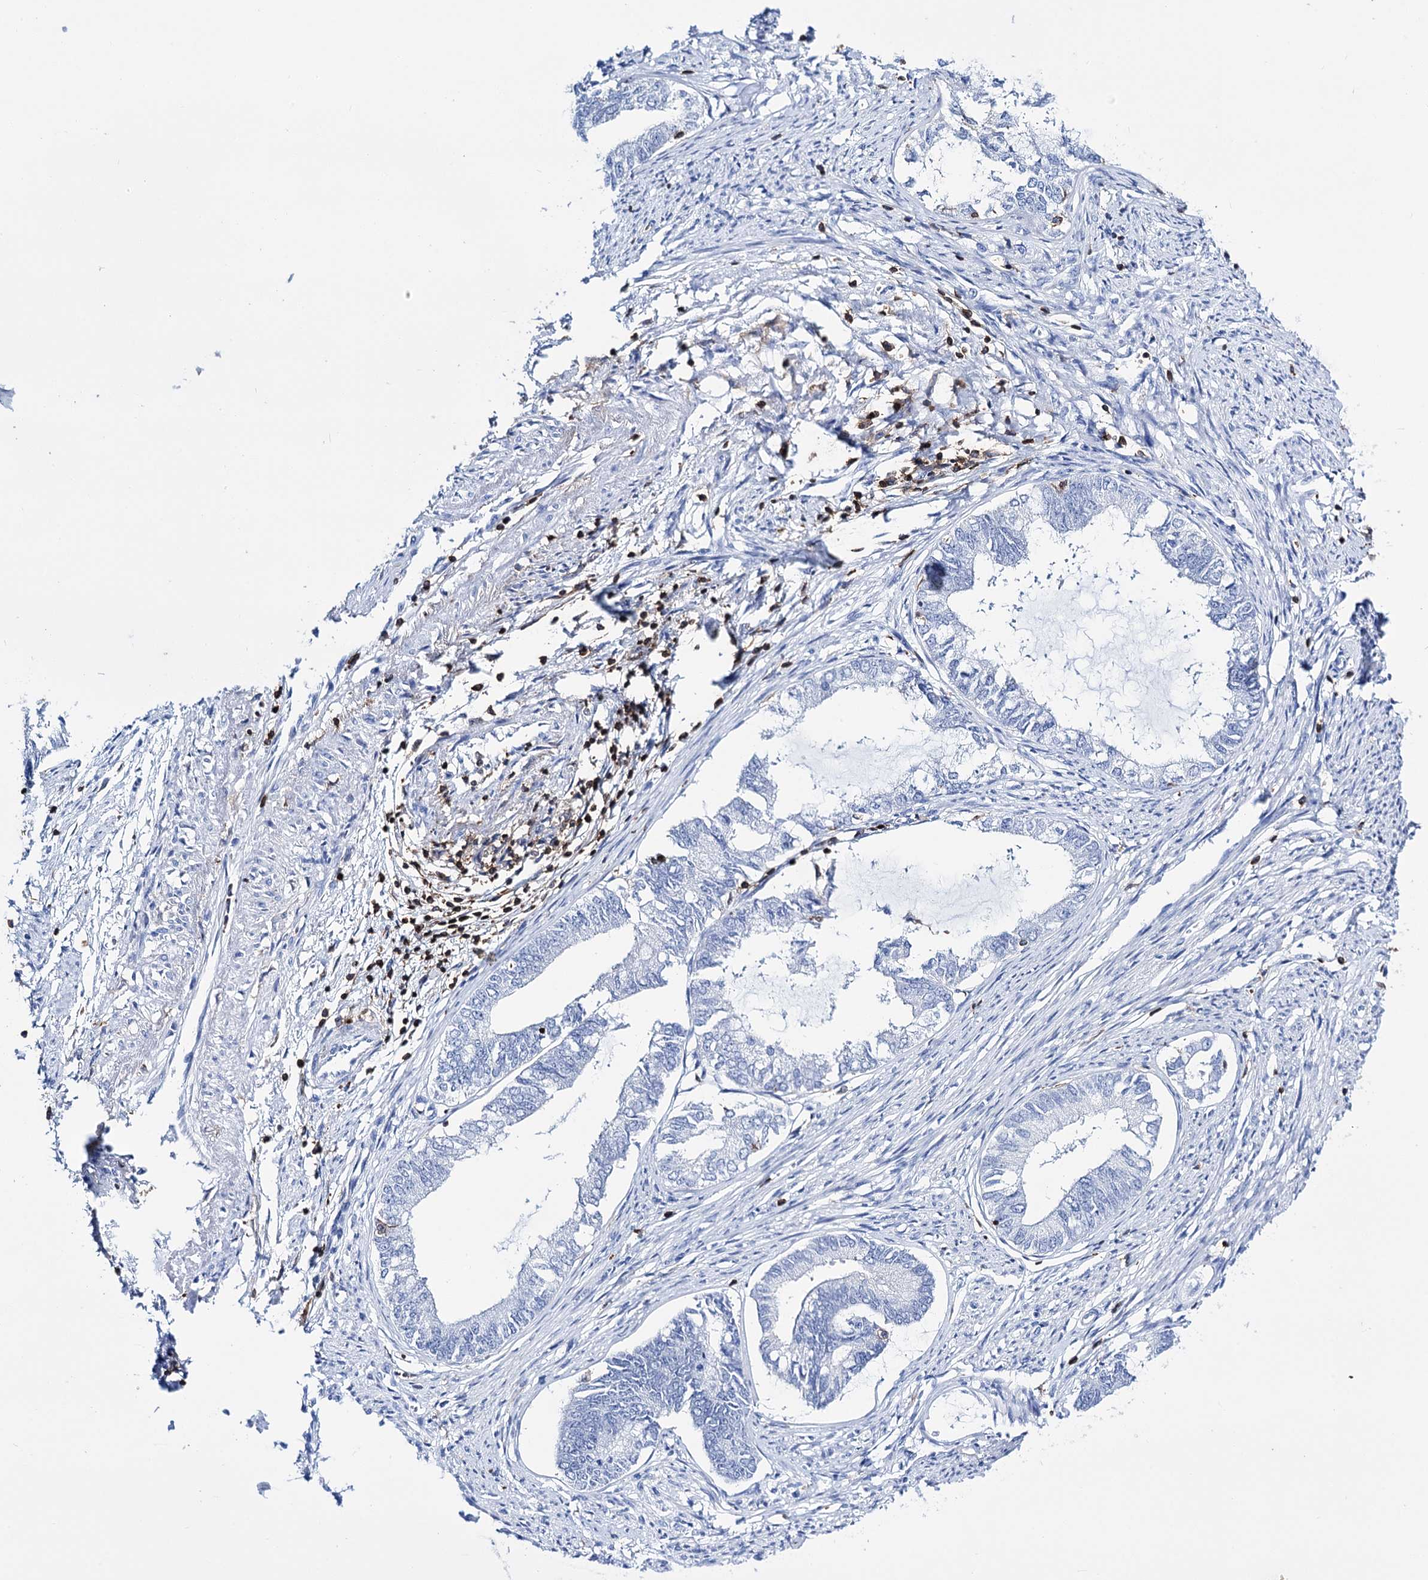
{"staining": {"intensity": "negative", "quantity": "none", "location": "none"}, "tissue": "endometrial cancer", "cell_type": "Tumor cells", "image_type": "cancer", "snomed": [{"axis": "morphology", "description": "Adenocarcinoma, NOS"}, {"axis": "topography", "description": "Endometrium"}], "caption": "An image of adenocarcinoma (endometrial) stained for a protein exhibits no brown staining in tumor cells.", "gene": "DEF6", "patient": {"sex": "female", "age": 86}}